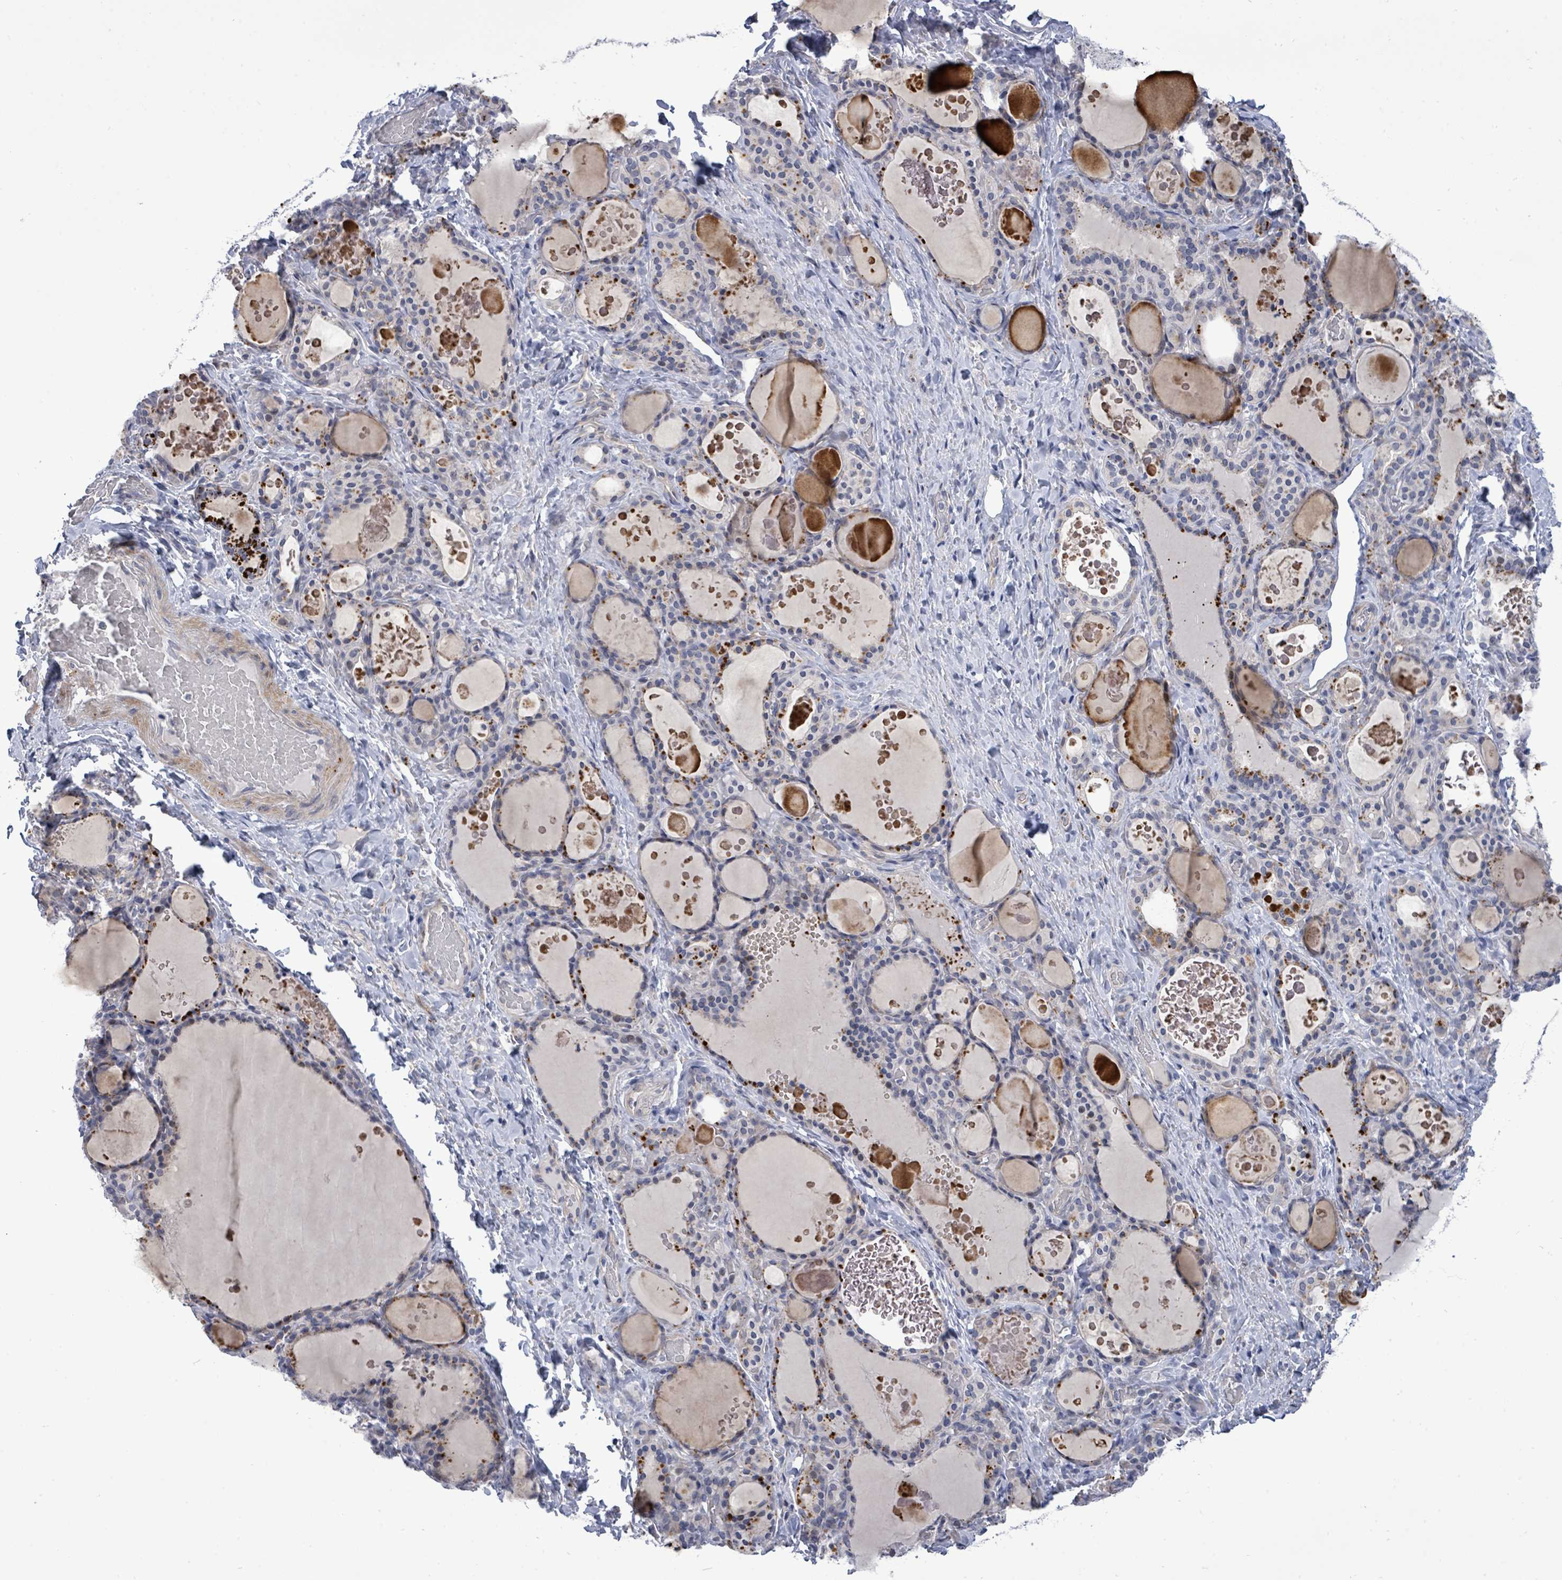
{"staining": {"intensity": "negative", "quantity": "none", "location": "none"}, "tissue": "thyroid gland", "cell_type": "Glandular cells", "image_type": "normal", "snomed": [{"axis": "morphology", "description": "Normal tissue, NOS"}, {"axis": "topography", "description": "Thyroid gland"}], "caption": "IHC micrograph of benign thyroid gland stained for a protein (brown), which reveals no staining in glandular cells.", "gene": "CT45A10", "patient": {"sex": "female", "age": 46}}